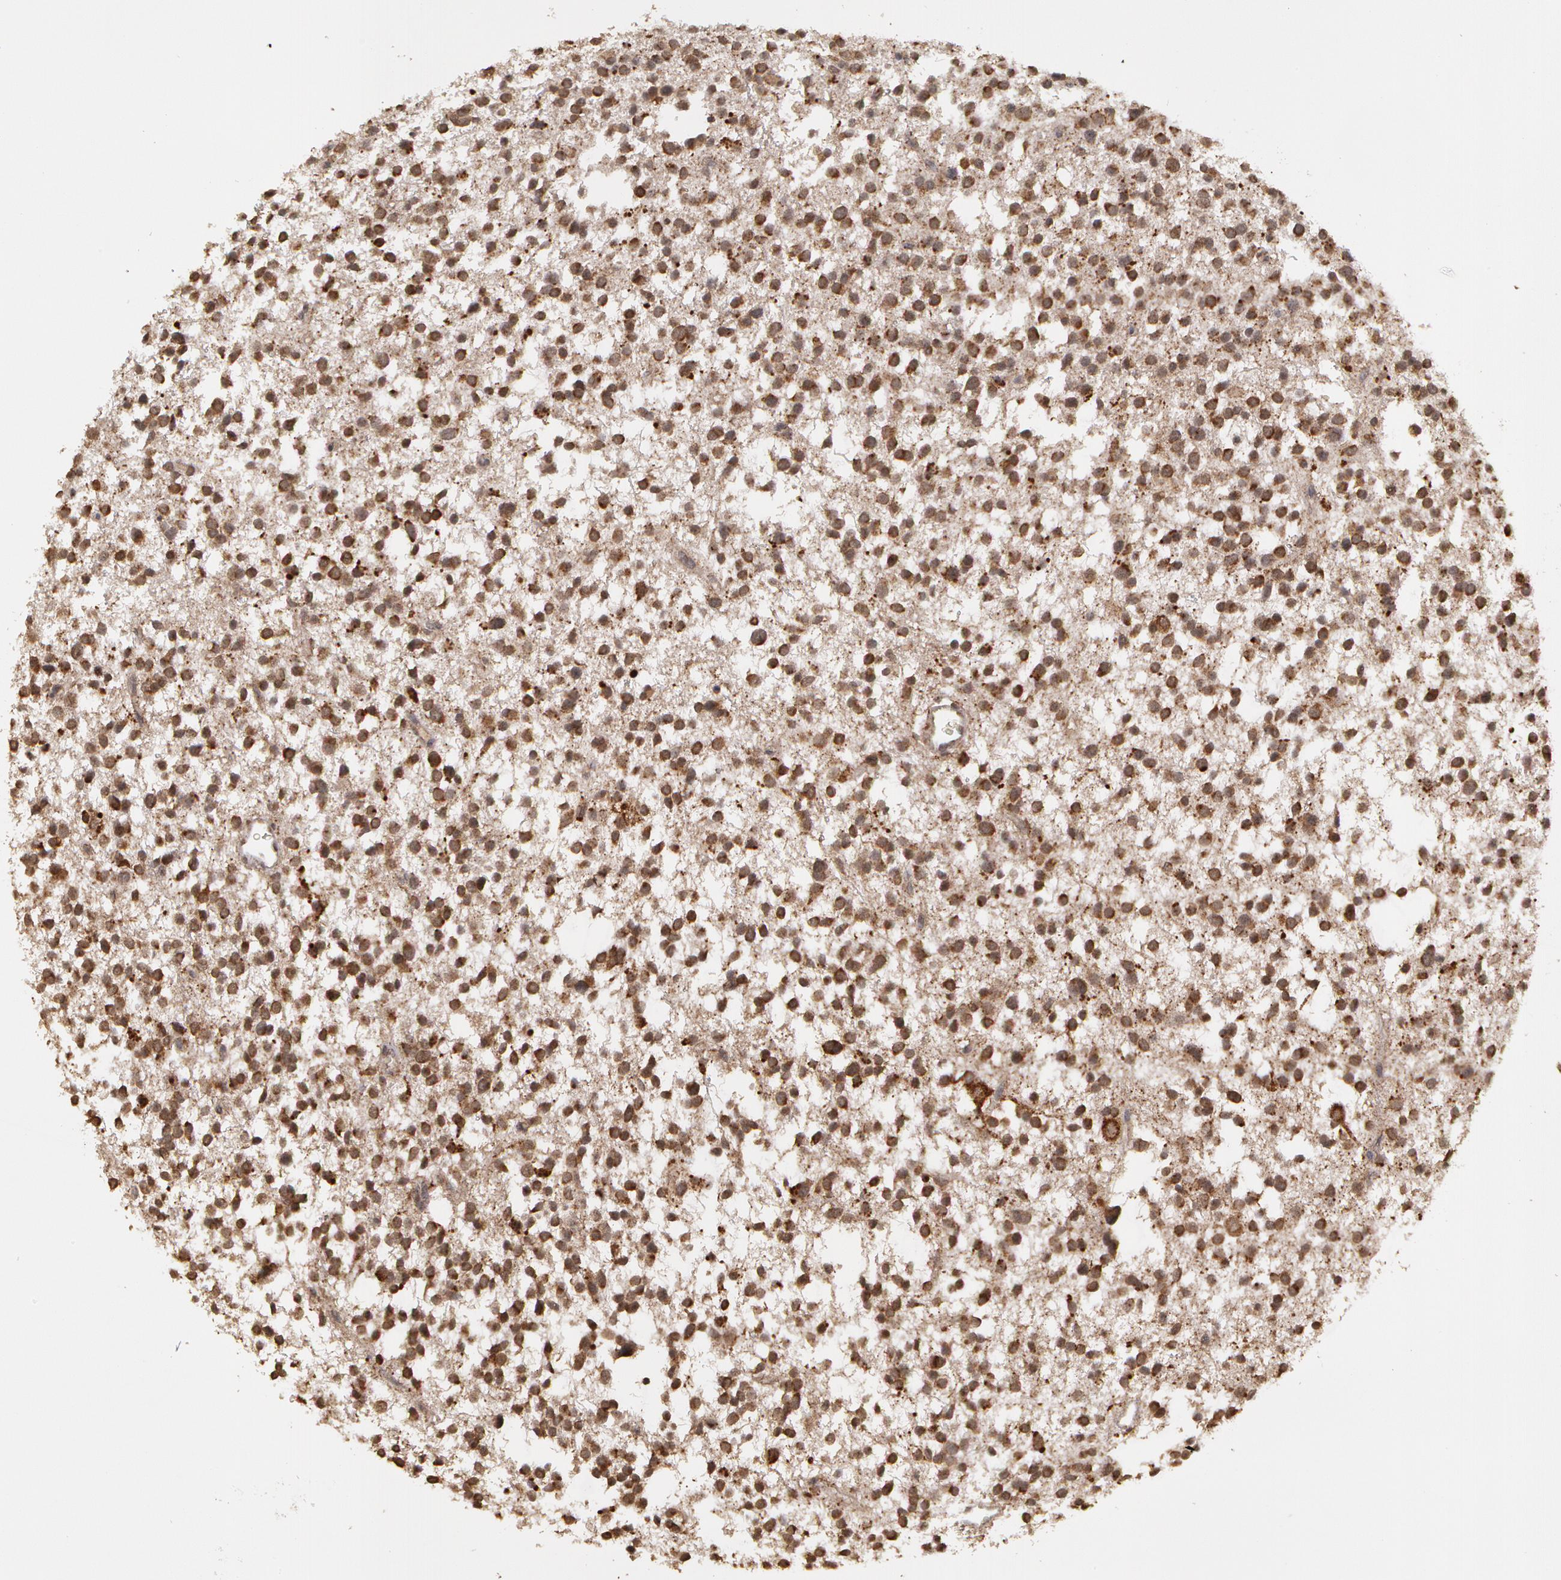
{"staining": {"intensity": "strong", "quantity": ">75%", "location": "cytoplasmic/membranous"}, "tissue": "glioma", "cell_type": "Tumor cells", "image_type": "cancer", "snomed": [{"axis": "morphology", "description": "Glioma, malignant, Low grade"}, {"axis": "topography", "description": "Brain"}], "caption": "A high amount of strong cytoplasmic/membranous staining is seen in about >75% of tumor cells in glioma tissue.", "gene": "GLIS1", "patient": {"sex": "female", "age": 36}}